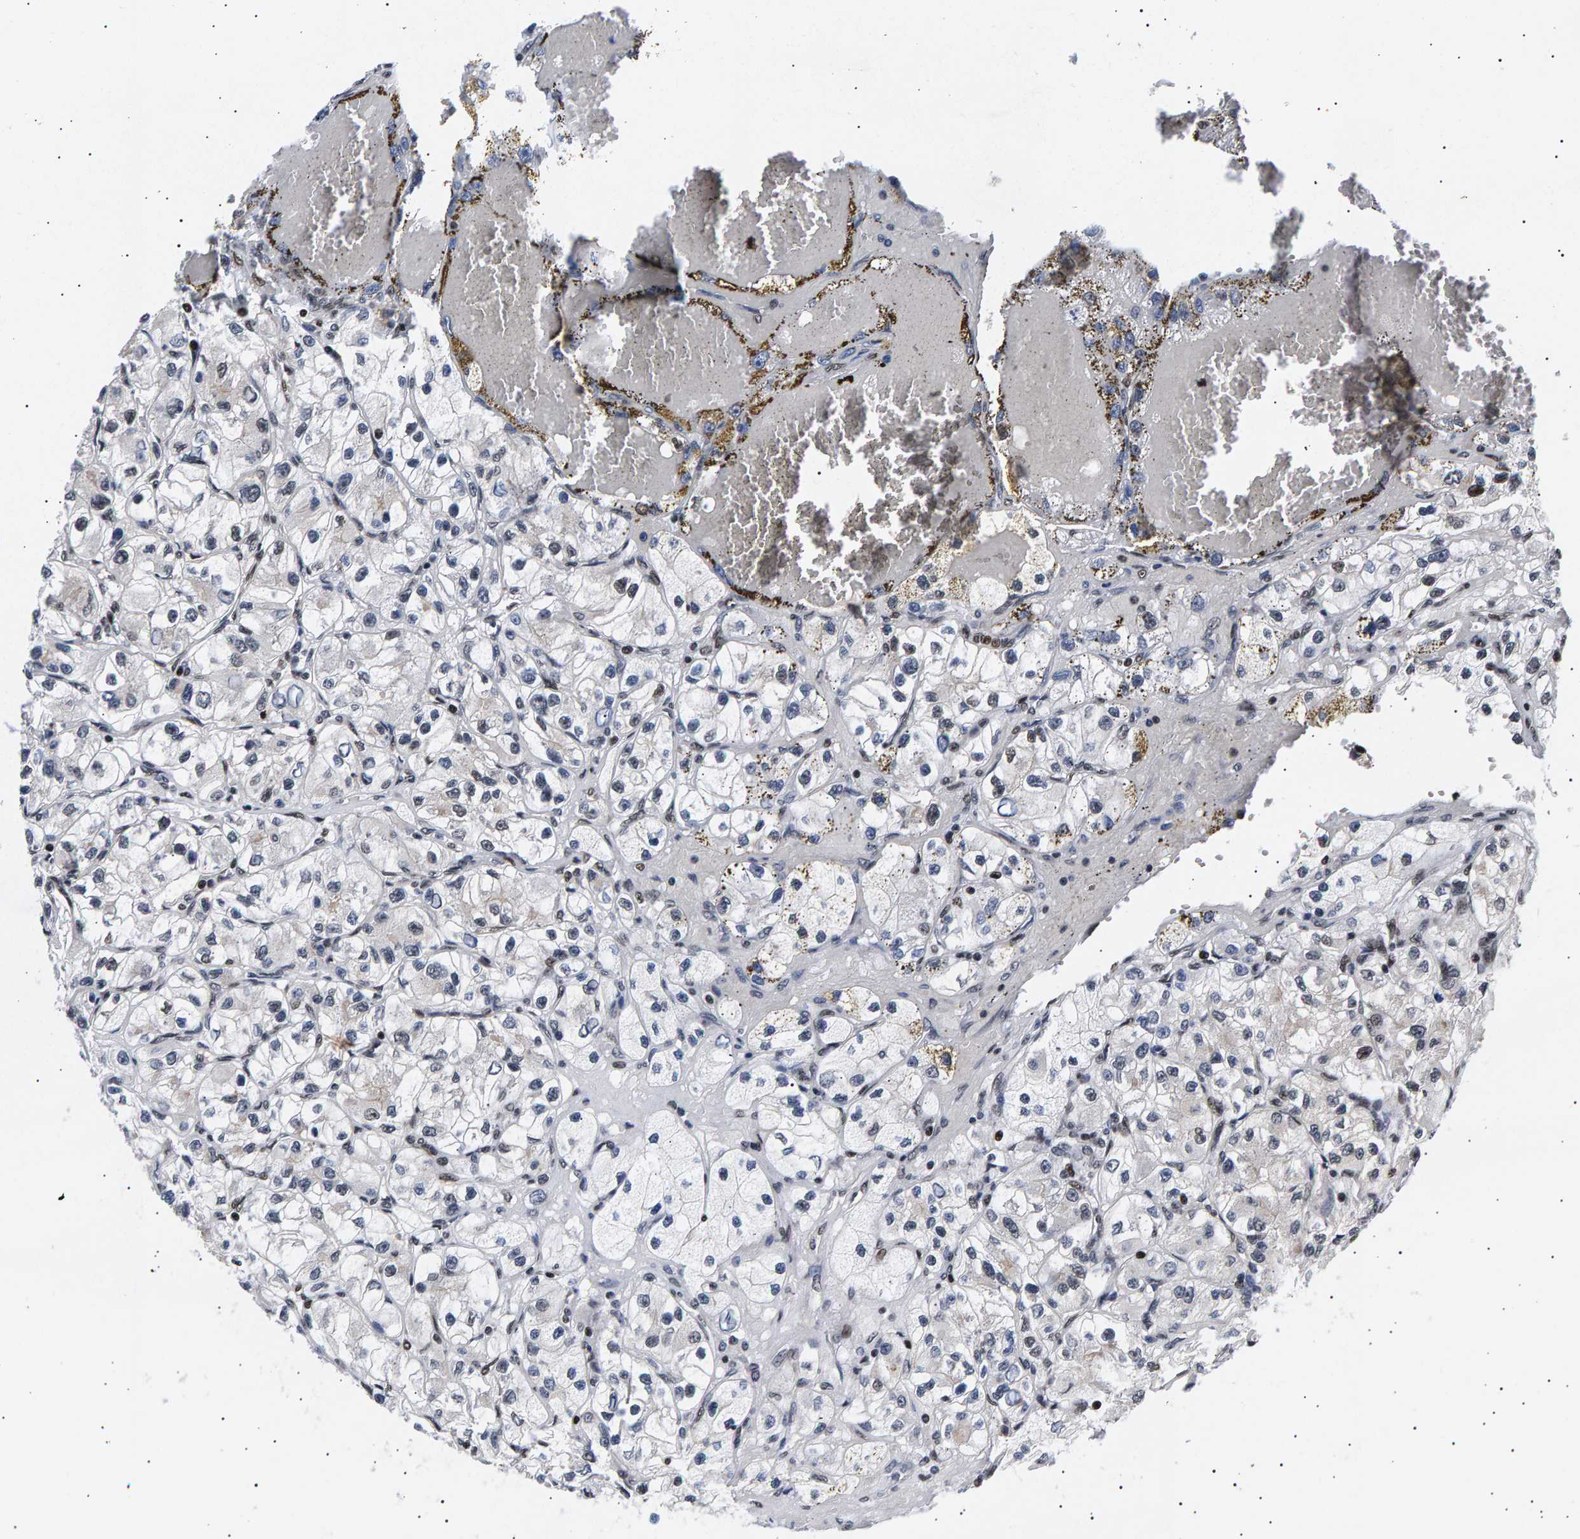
{"staining": {"intensity": "weak", "quantity": "<25%", "location": "nuclear"}, "tissue": "renal cancer", "cell_type": "Tumor cells", "image_type": "cancer", "snomed": [{"axis": "morphology", "description": "Adenocarcinoma, NOS"}, {"axis": "topography", "description": "Kidney"}], "caption": "Tumor cells are negative for protein expression in human adenocarcinoma (renal).", "gene": "ANKRD40", "patient": {"sex": "female", "age": 57}}